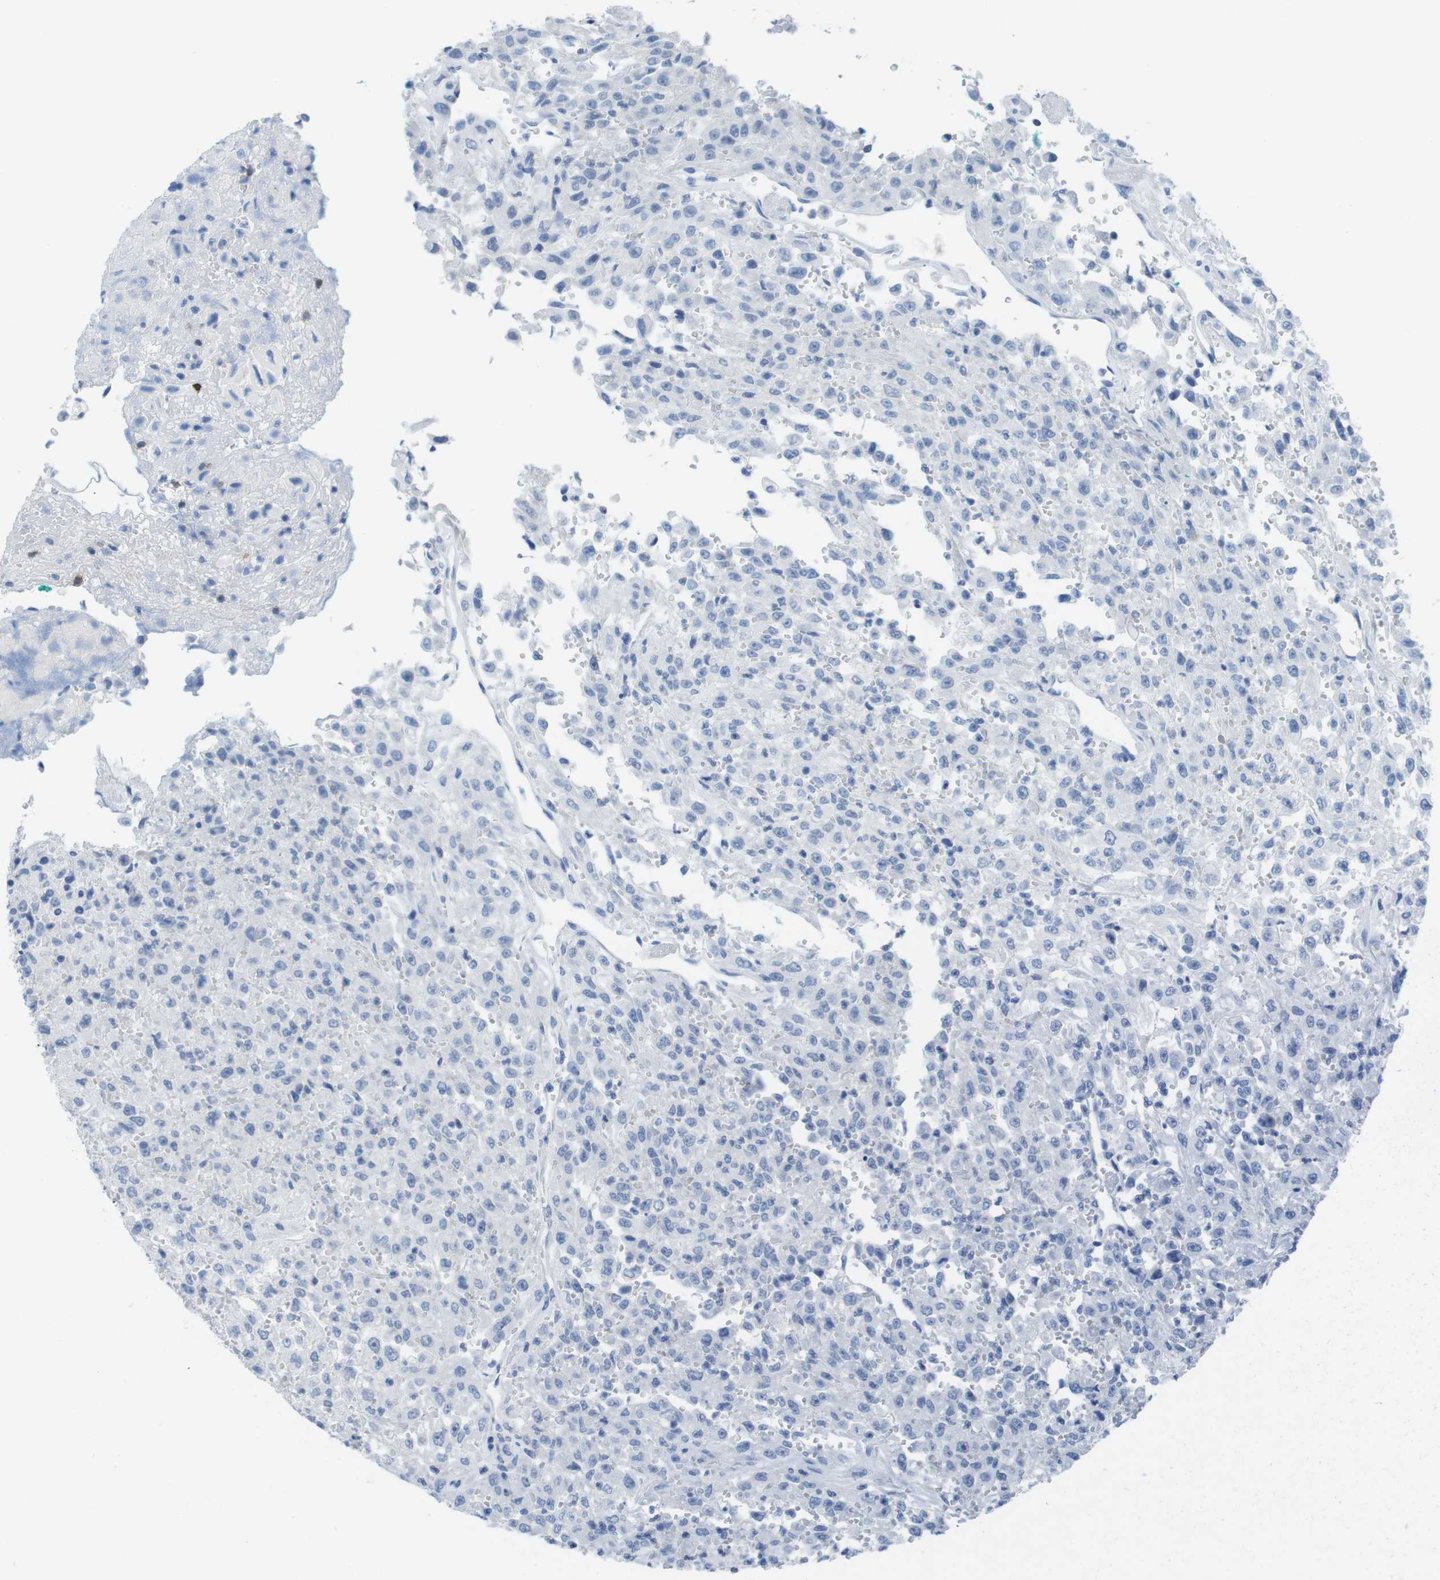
{"staining": {"intensity": "negative", "quantity": "none", "location": "none"}, "tissue": "urothelial cancer", "cell_type": "Tumor cells", "image_type": "cancer", "snomed": [{"axis": "morphology", "description": "Urothelial carcinoma, High grade"}, {"axis": "topography", "description": "Urinary bladder"}], "caption": "Urothelial cancer stained for a protein using immunohistochemistry displays no positivity tumor cells.", "gene": "CD5", "patient": {"sex": "male", "age": 46}}